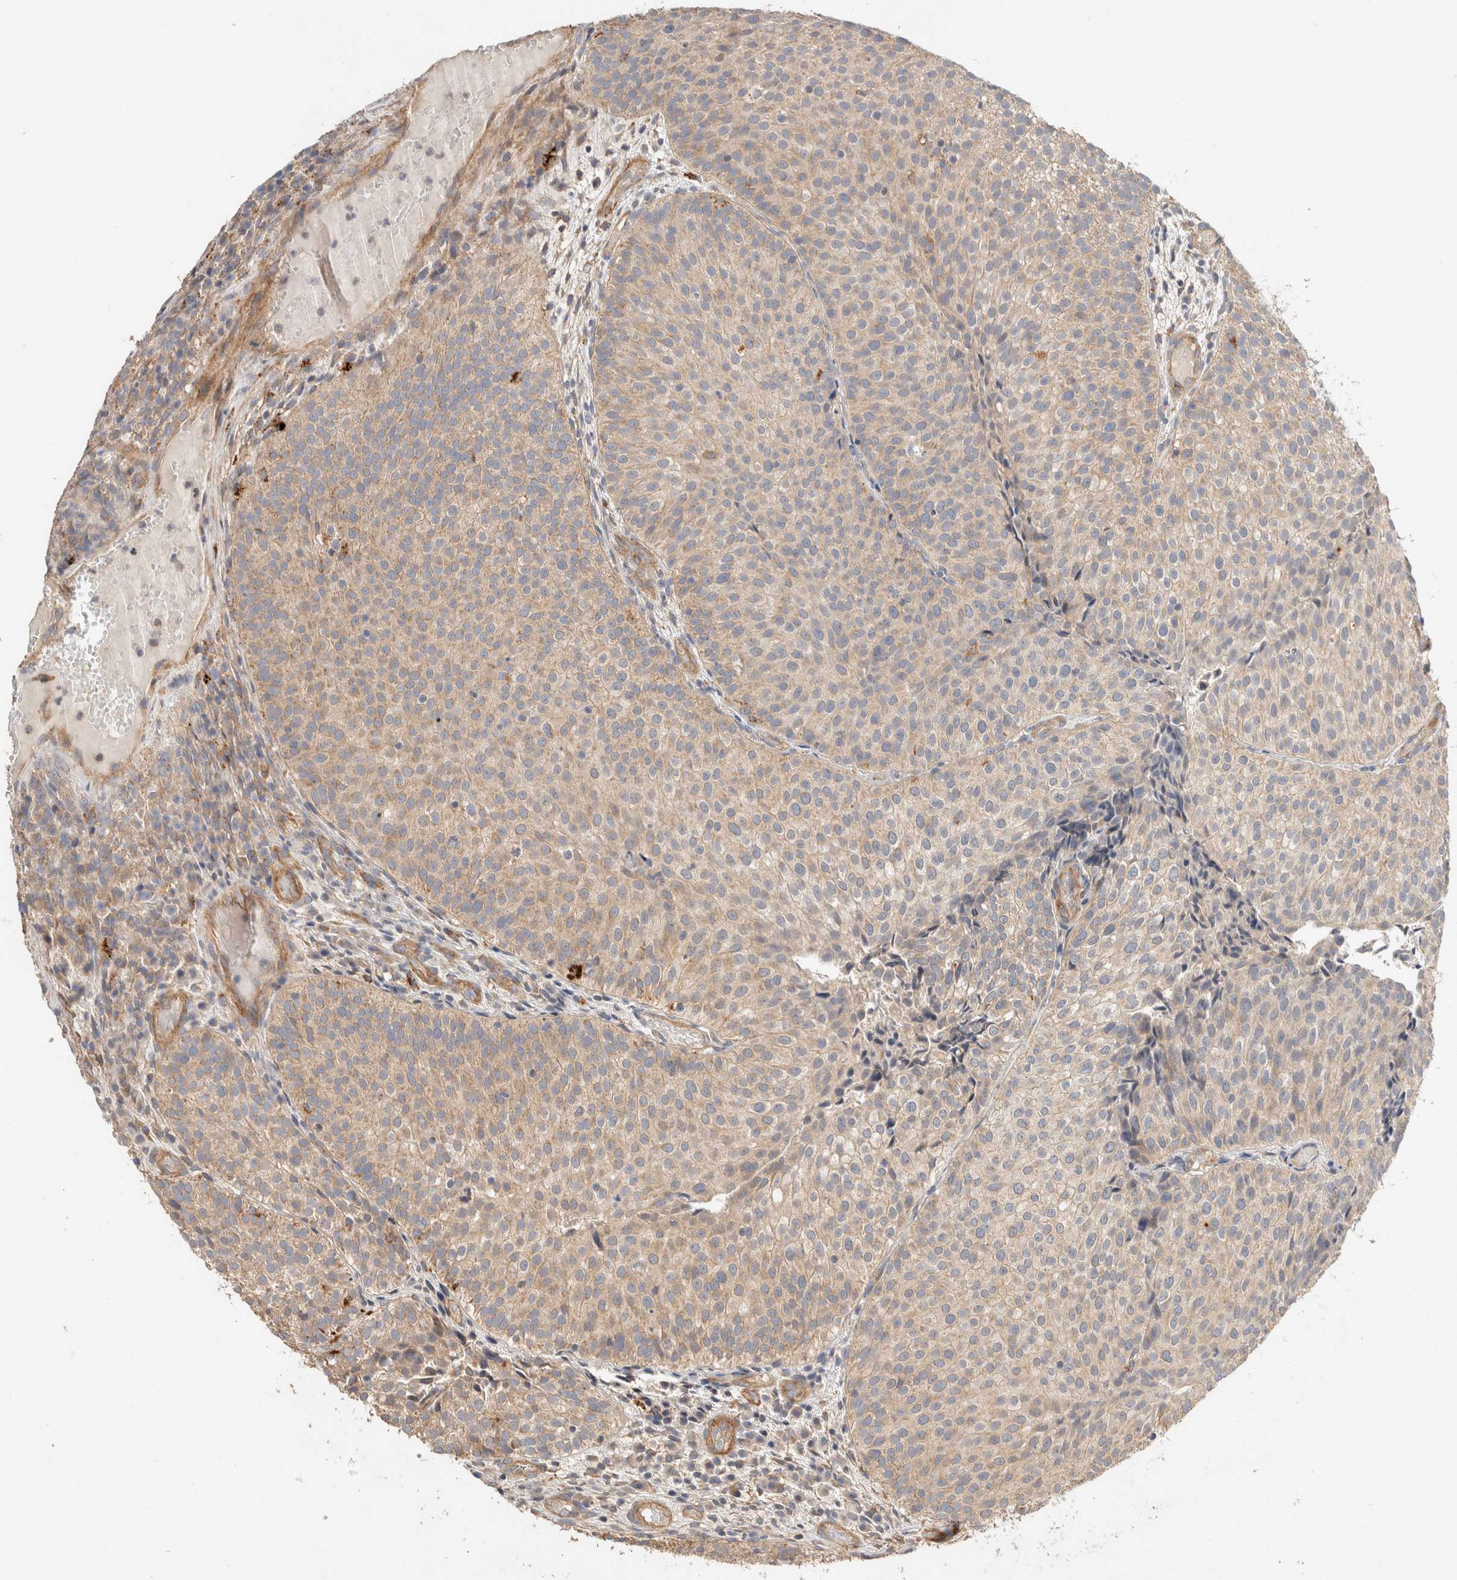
{"staining": {"intensity": "weak", "quantity": ">75%", "location": "cytoplasmic/membranous"}, "tissue": "urothelial cancer", "cell_type": "Tumor cells", "image_type": "cancer", "snomed": [{"axis": "morphology", "description": "Urothelial carcinoma, Low grade"}, {"axis": "topography", "description": "Urinary bladder"}], "caption": "DAB immunohistochemical staining of human low-grade urothelial carcinoma reveals weak cytoplasmic/membranous protein staining in about >75% of tumor cells. The protein is shown in brown color, while the nuclei are stained blue.", "gene": "B3GNTL1", "patient": {"sex": "male", "age": 86}}